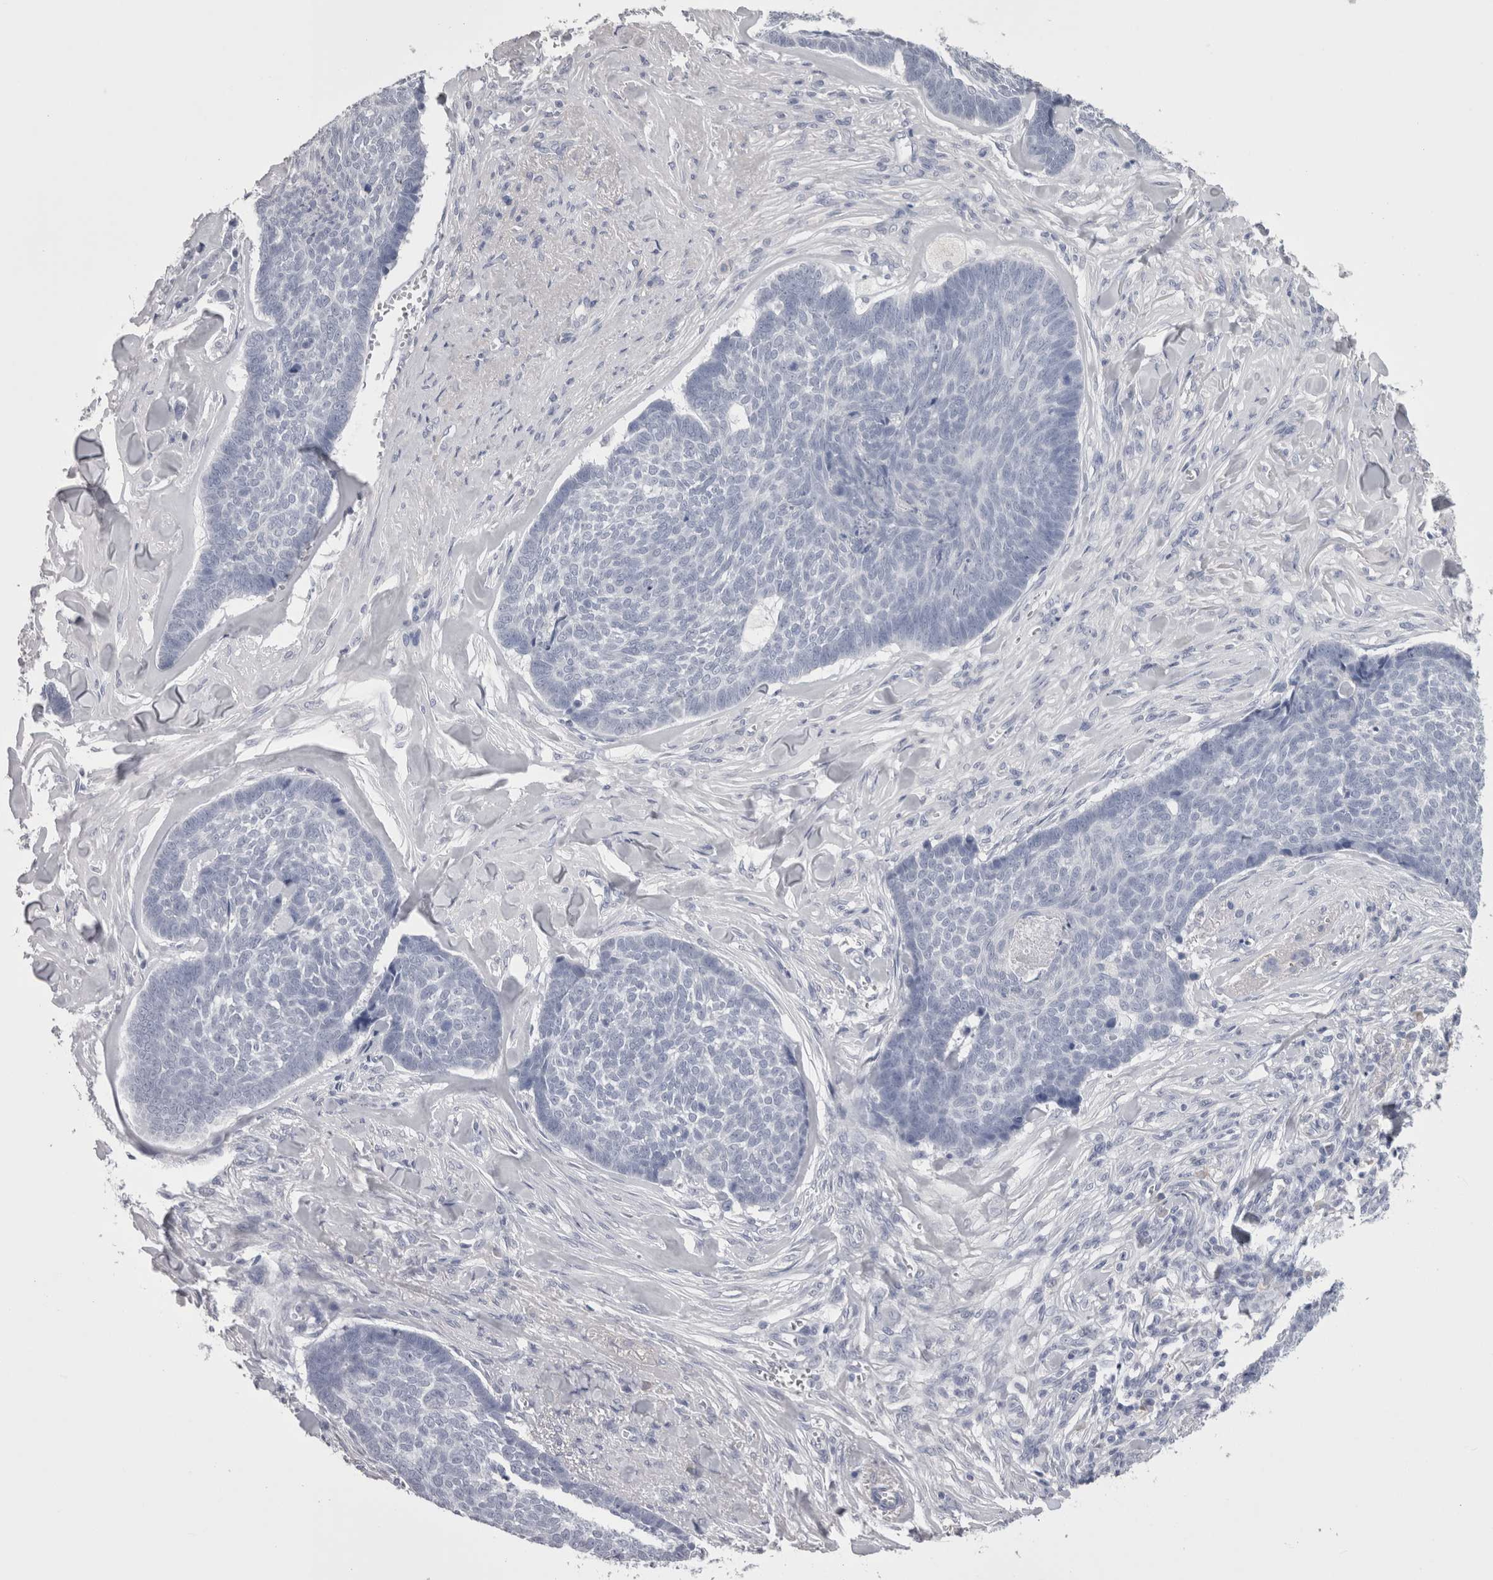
{"staining": {"intensity": "negative", "quantity": "none", "location": "none"}, "tissue": "skin cancer", "cell_type": "Tumor cells", "image_type": "cancer", "snomed": [{"axis": "morphology", "description": "Basal cell carcinoma"}, {"axis": "topography", "description": "Skin"}], "caption": "Skin cancer (basal cell carcinoma) was stained to show a protein in brown. There is no significant positivity in tumor cells. (DAB (3,3'-diaminobenzidine) immunohistochemistry (IHC) with hematoxylin counter stain).", "gene": "CDHR5", "patient": {"sex": "male", "age": 84}}